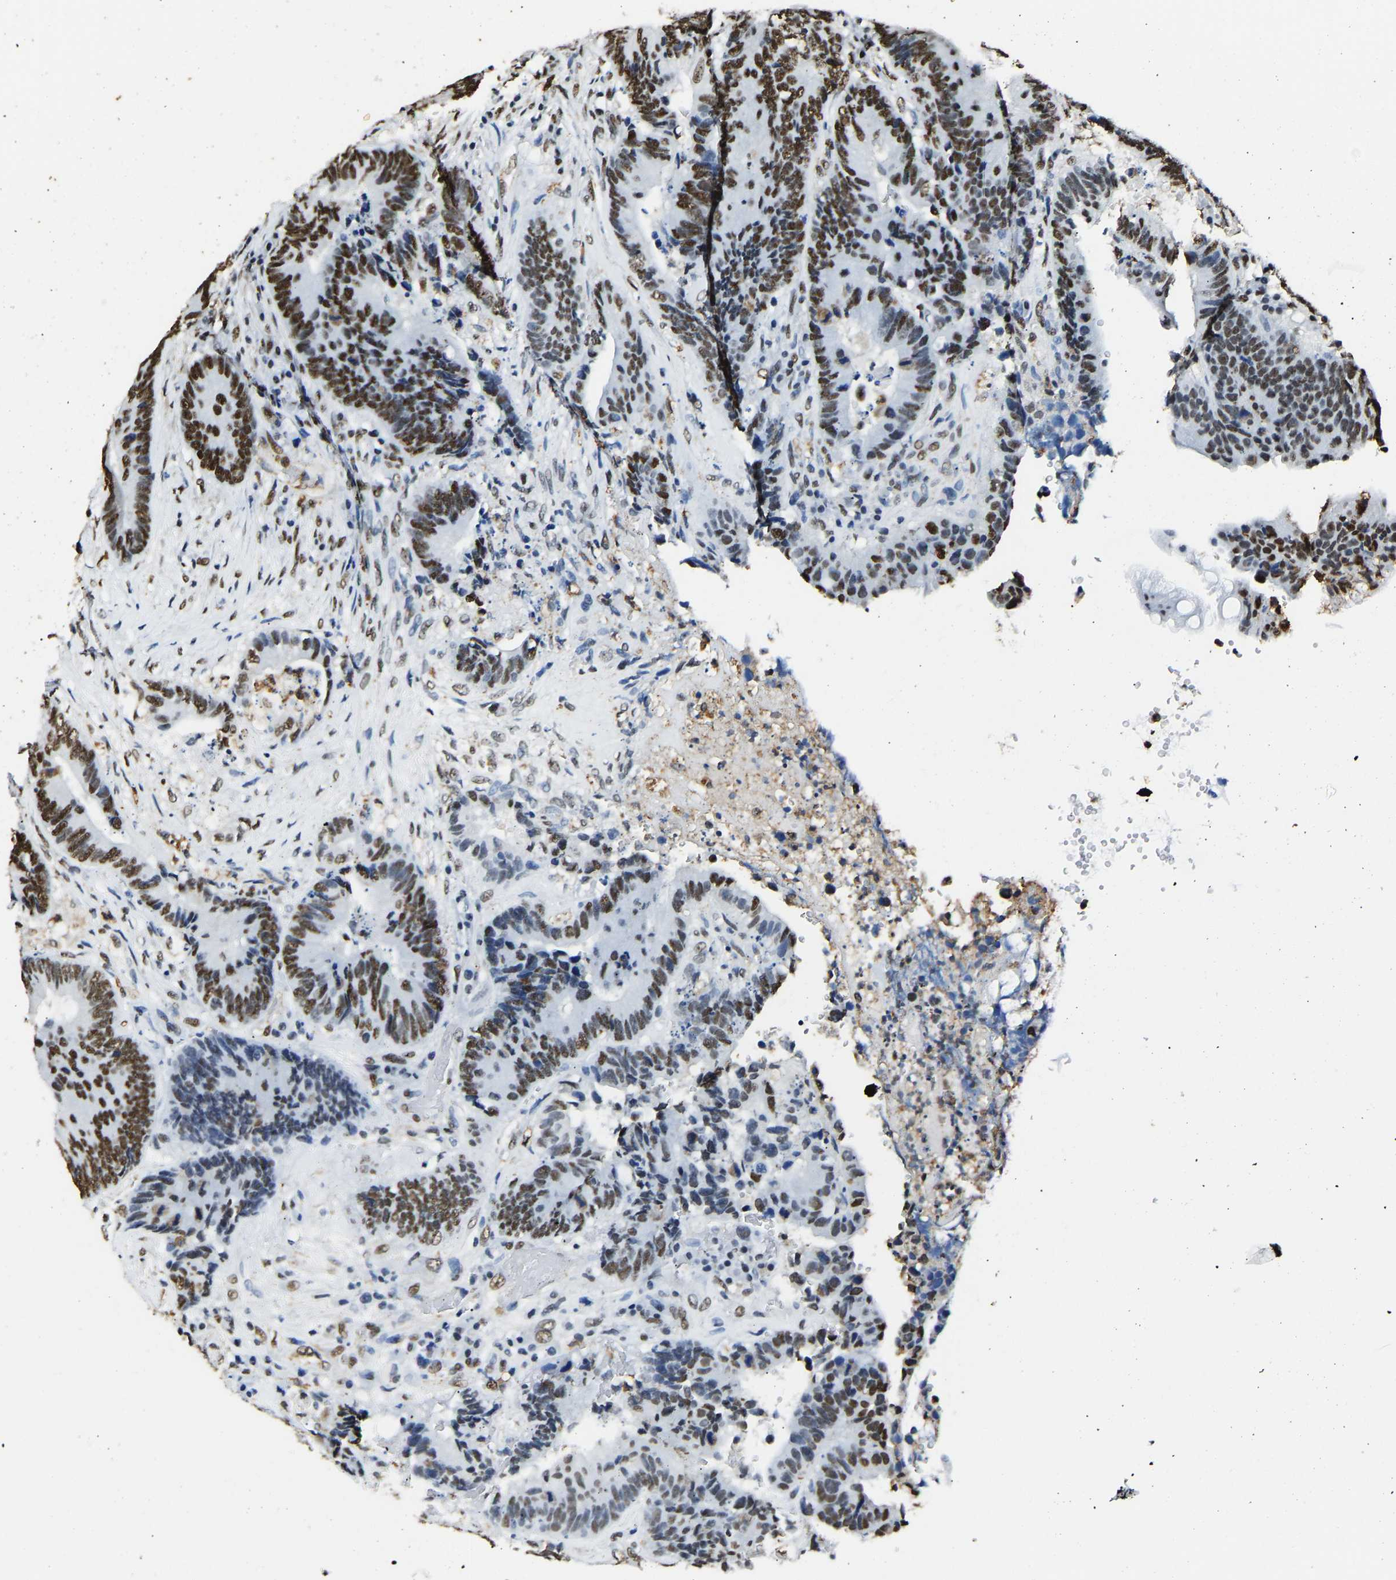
{"staining": {"intensity": "strong", "quantity": "25%-75%", "location": "nuclear"}, "tissue": "colorectal cancer", "cell_type": "Tumor cells", "image_type": "cancer", "snomed": [{"axis": "morphology", "description": "Adenocarcinoma, NOS"}, {"axis": "topography", "description": "Rectum"}], "caption": "Protein analysis of colorectal cancer tissue shows strong nuclear expression in about 25%-75% of tumor cells. The staining is performed using DAB brown chromogen to label protein expression. The nuclei are counter-stained blue using hematoxylin.", "gene": "SAFB", "patient": {"sex": "female", "age": 89}}